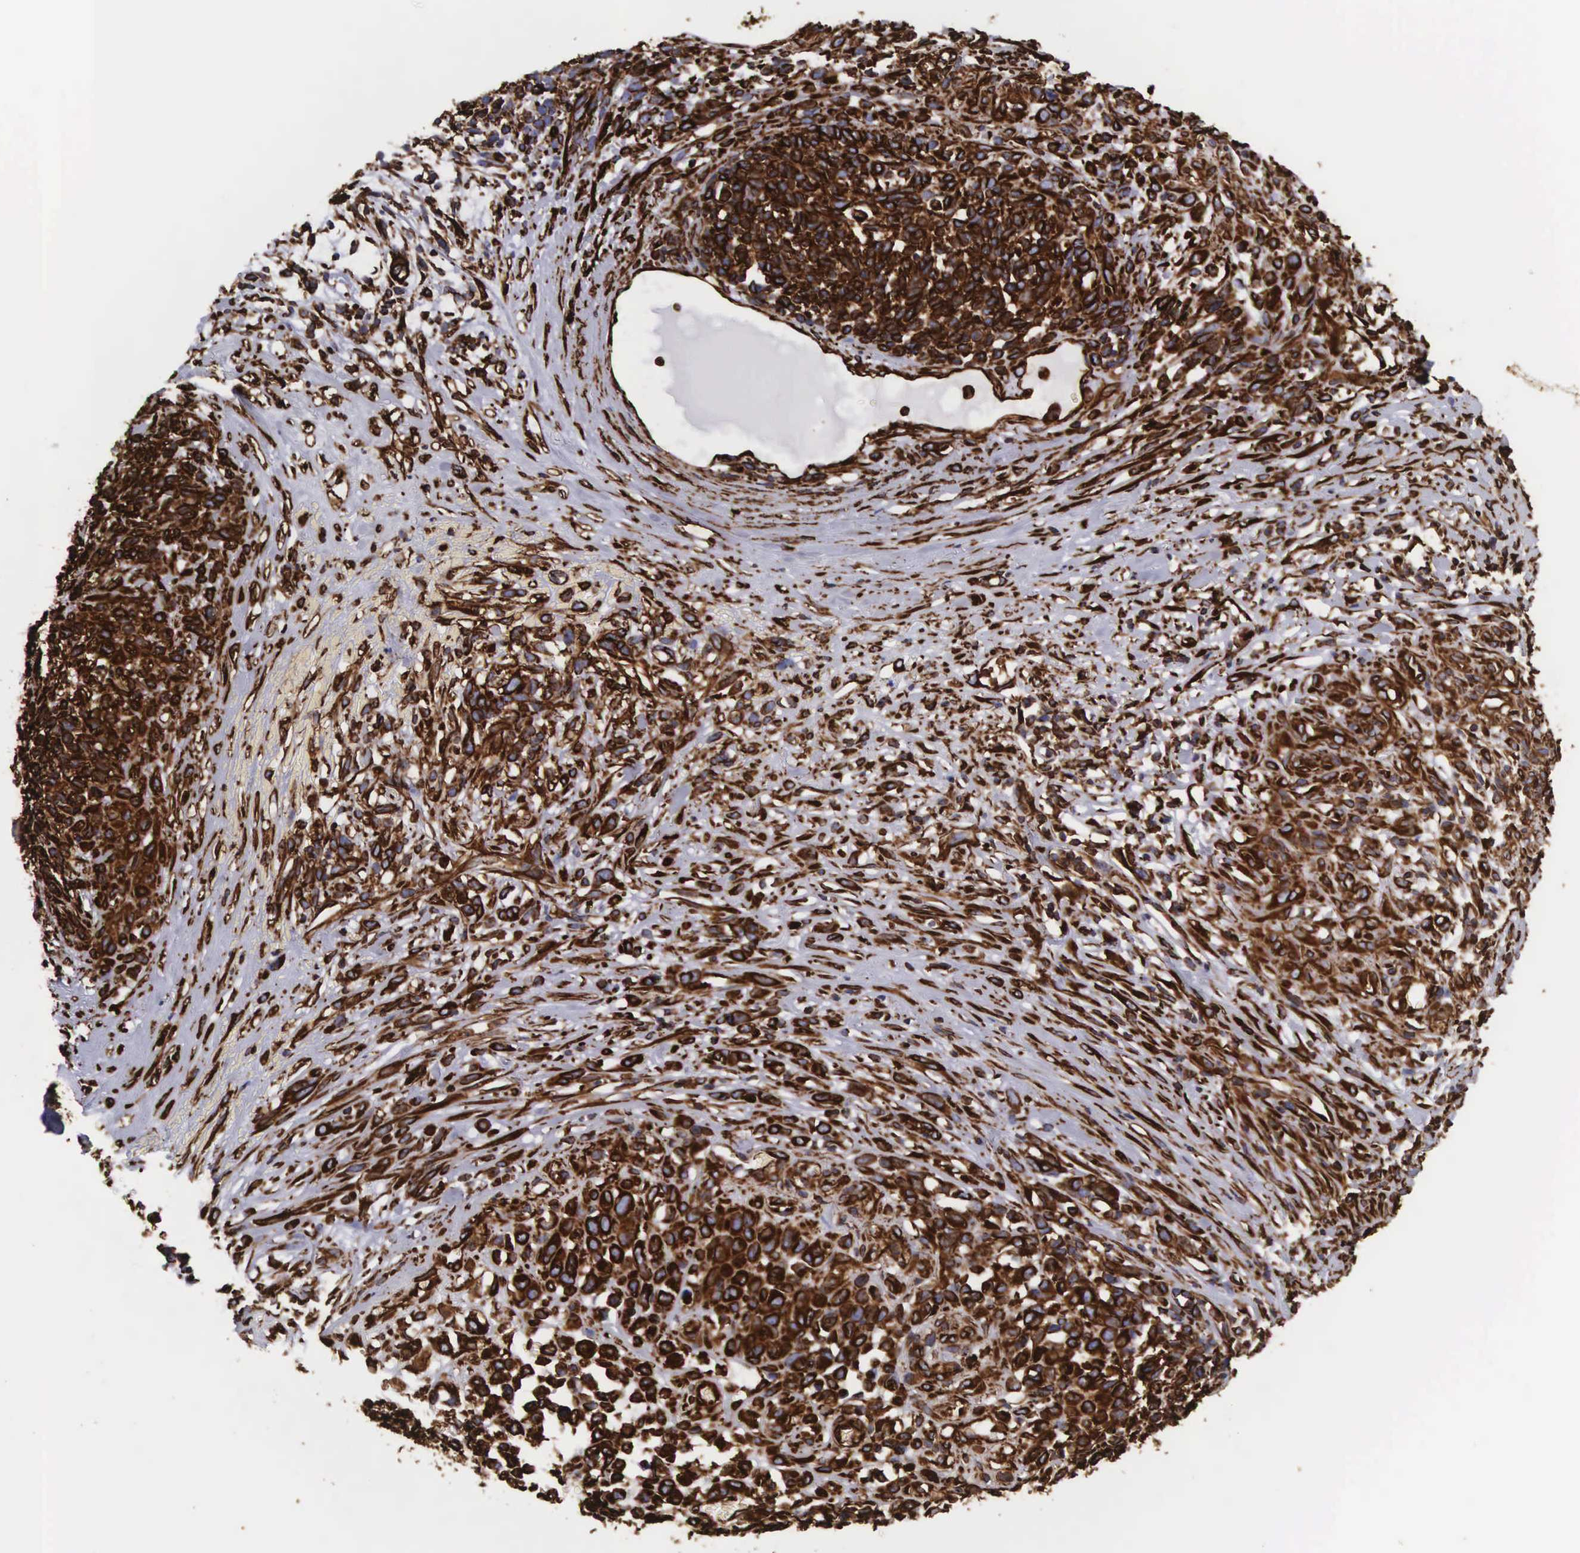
{"staining": {"intensity": "strong", "quantity": ">75%", "location": "cytoplasmic/membranous"}, "tissue": "melanoma", "cell_type": "Tumor cells", "image_type": "cancer", "snomed": [{"axis": "morphology", "description": "Malignant melanoma, NOS"}, {"axis": "topography", "description": "Skin"}], "caption": "Malignant melanoma stained with IHC displays strong cytoplasmic/membranous positivity in about >75% of tumor cells.", "gene": "VIM", "patient": {"sex": "female", "age": 85}}